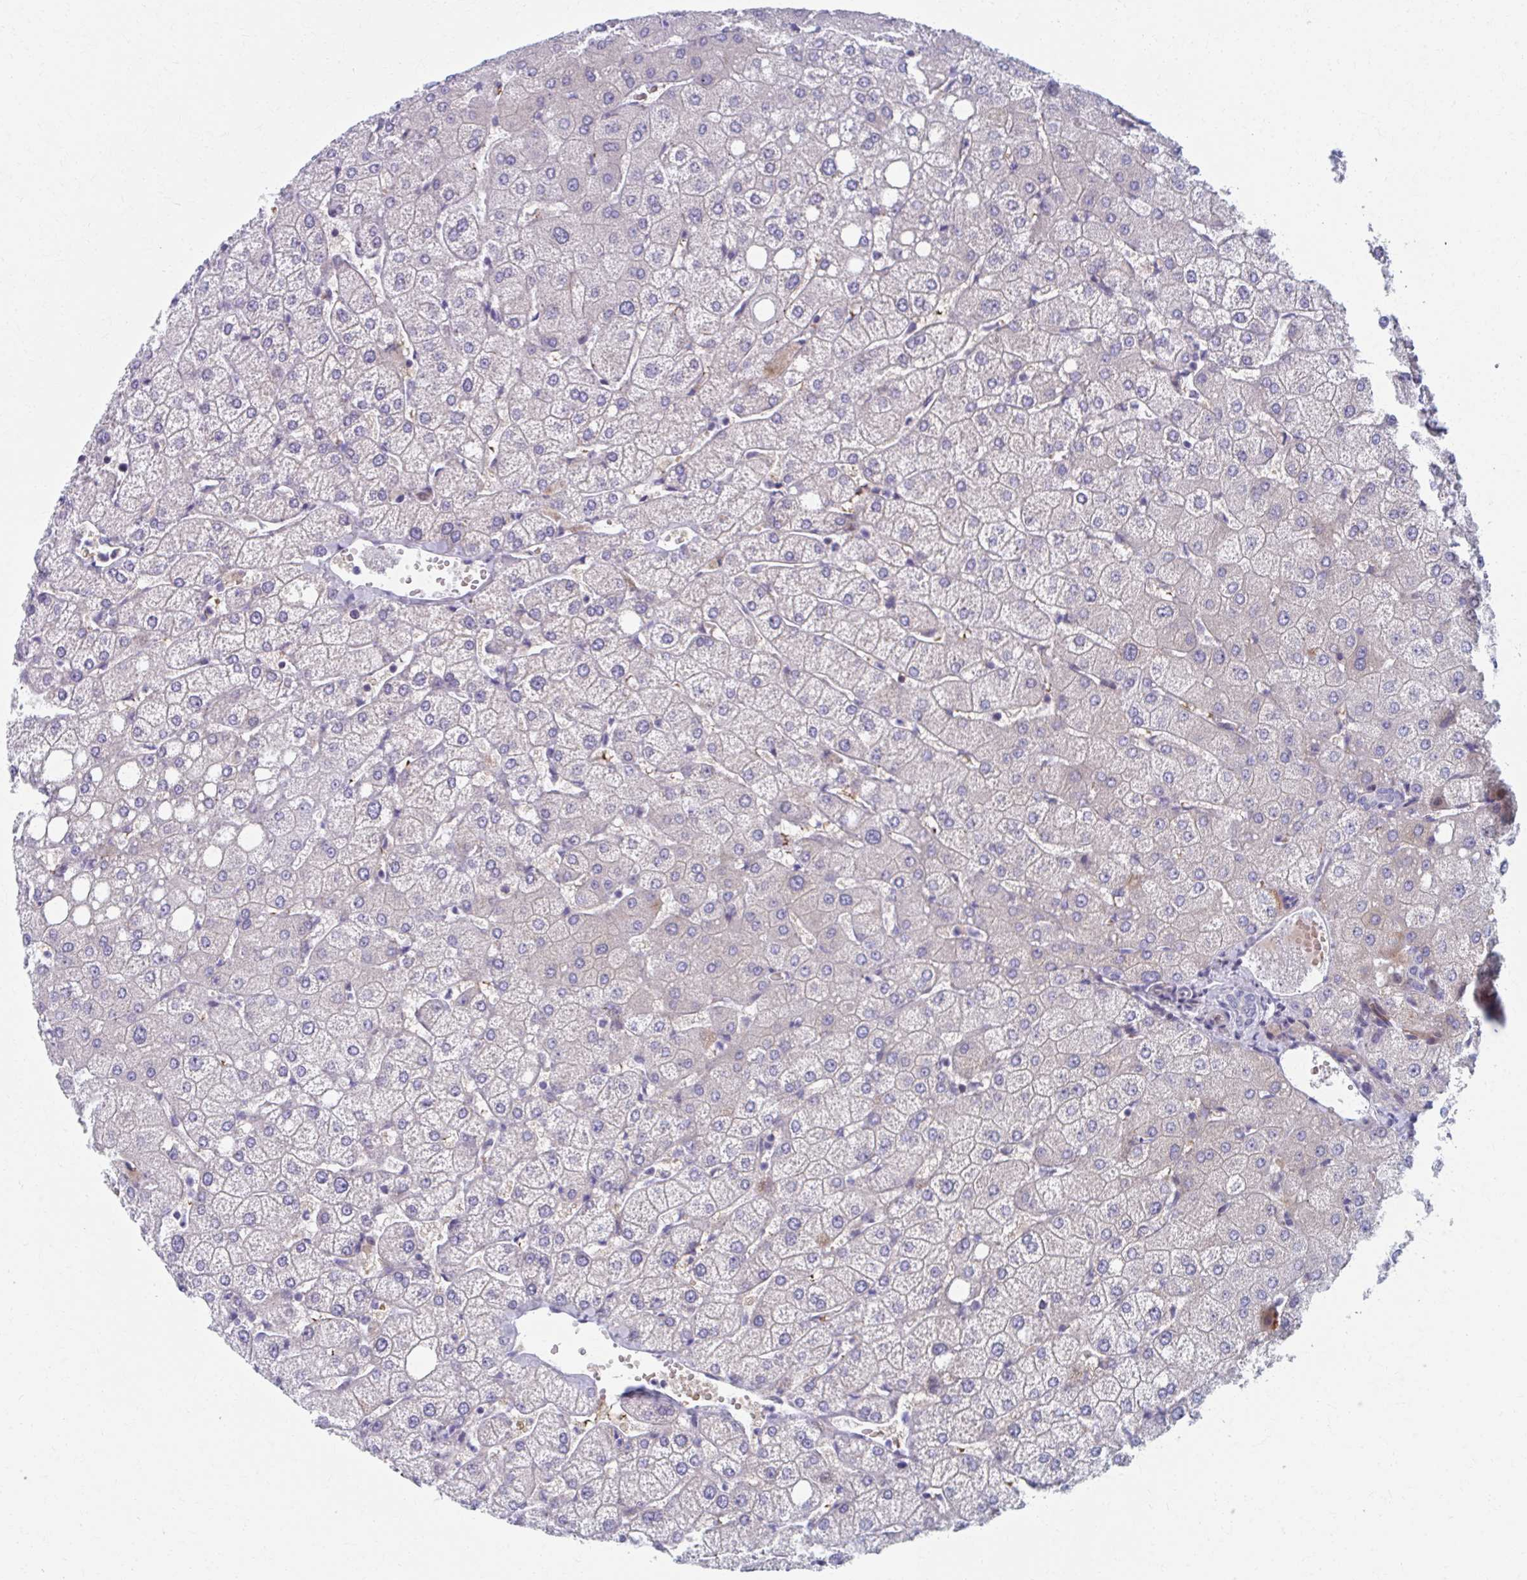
{"staining": {"intensity": "negative", "quantity": "none", "location": "none"}, "tissue": "liver", "cell_type": "Cholangiocytes", "image_type": "normal", "snomed": [{"axis": "morphology", "description": "Normal tissue, NOS"}, {"axis": "topography", "description": "Liver"}], "caption": "High magnification brightfield microscopy of benign liver stained with DAB (brown) and counterstained with hematoxylin (blue): cholangiocytes show no significant staining.", "gene": "ABHD16B", "patient": {"sex": "female", "age": 54}}